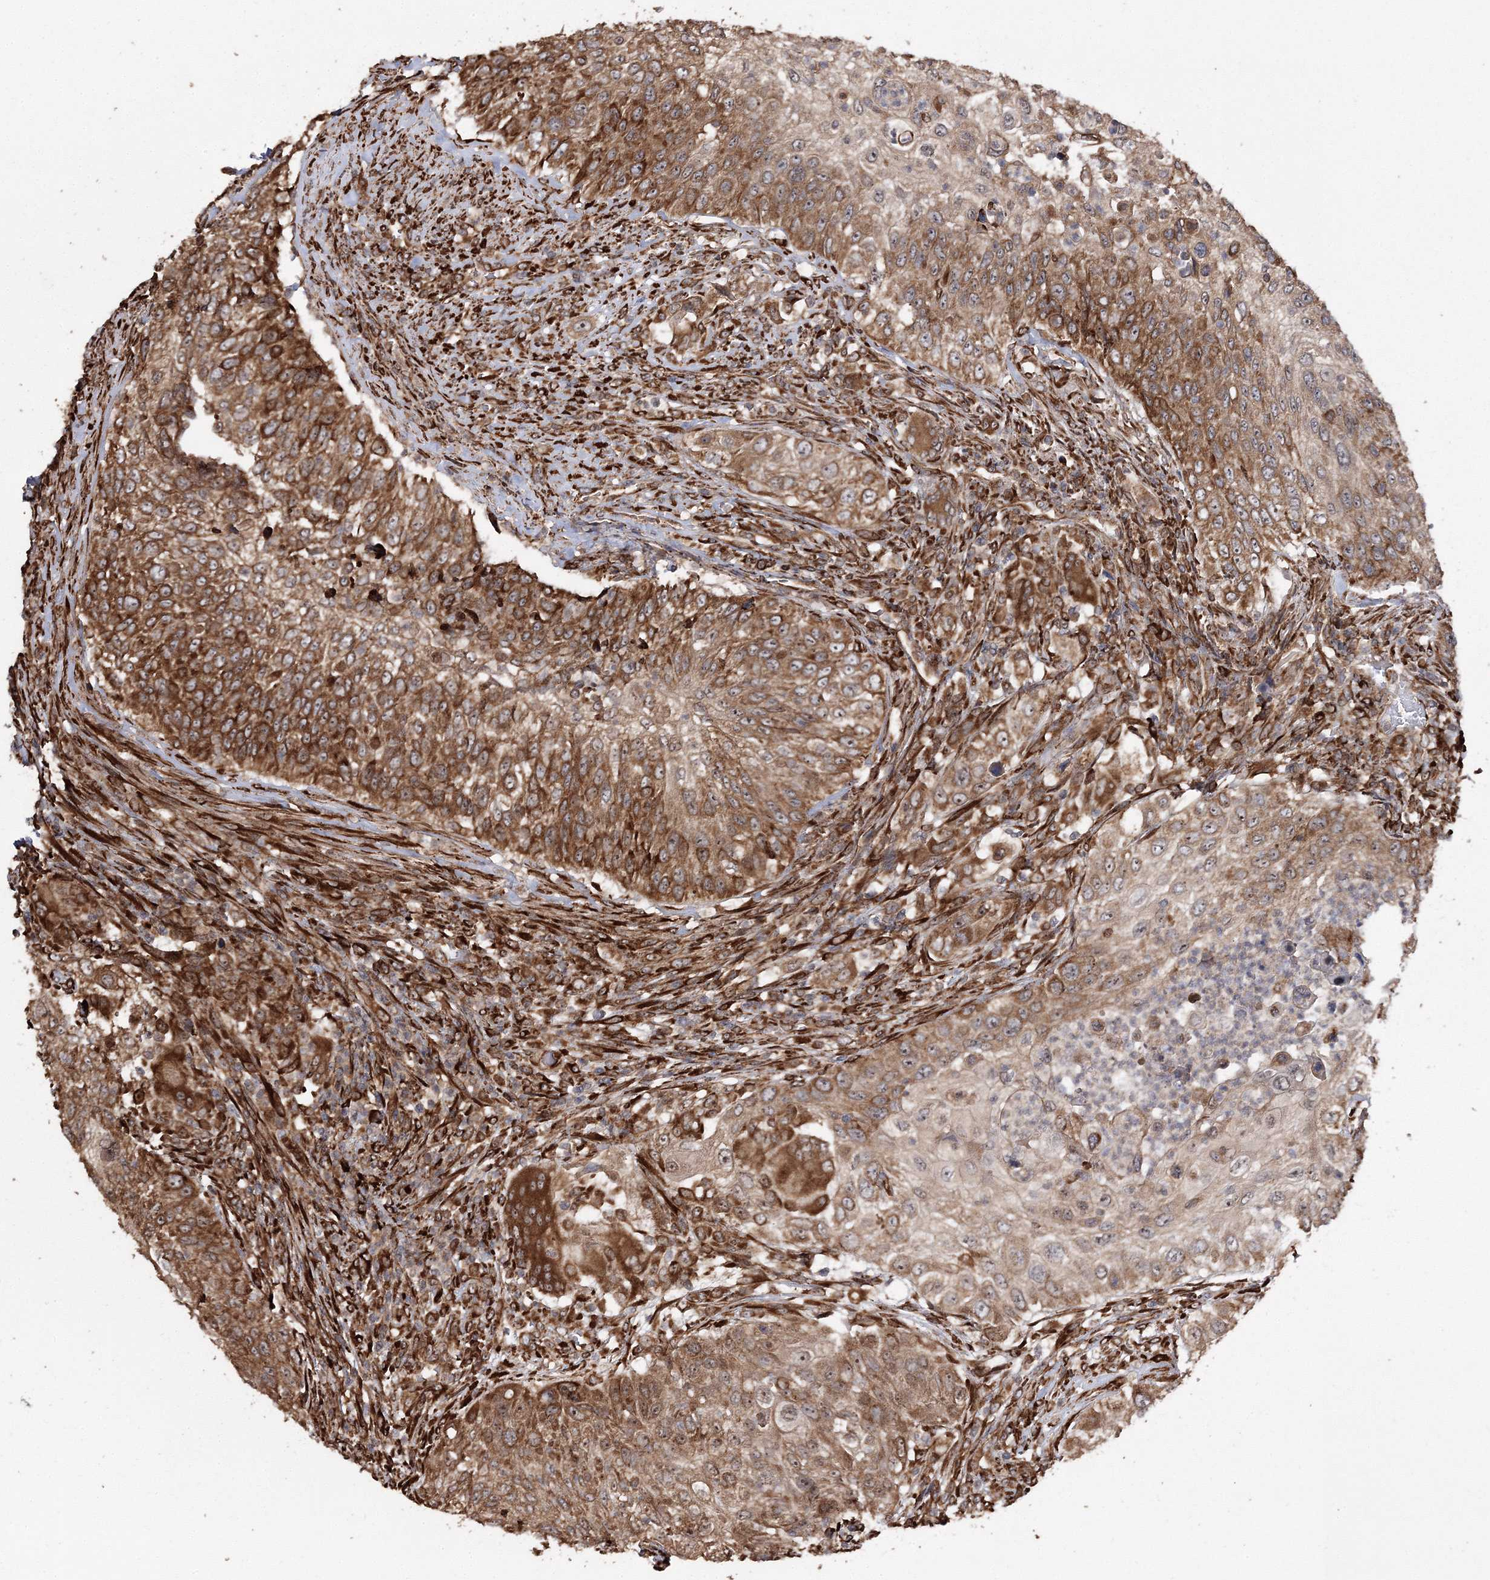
{"staining": {"intensity": "strong", "quantity": ">75%", "location": "cytoplasmic/membranous"}, "tissue": "urothelial cancer", "cell_type": "Tumor cells", "image_type": "cancer", "snomed": [{"axis": "morphology", "description": "Urothelial carcinoma, High grade"}, {"axis": "topography", "description": "Urinary bladder"}], "caption": "A micrograph of human urothelial cancer stained for a protein exhibits strong cytoplasmic/membranous brown staining in tumor cells. Using DAB (brown) and hematoxylin (blue) stains, captured at high magnification using brightfield microscopy.", "gene": "SCRN3", "patient": {"sex": "female", "age": 60}}